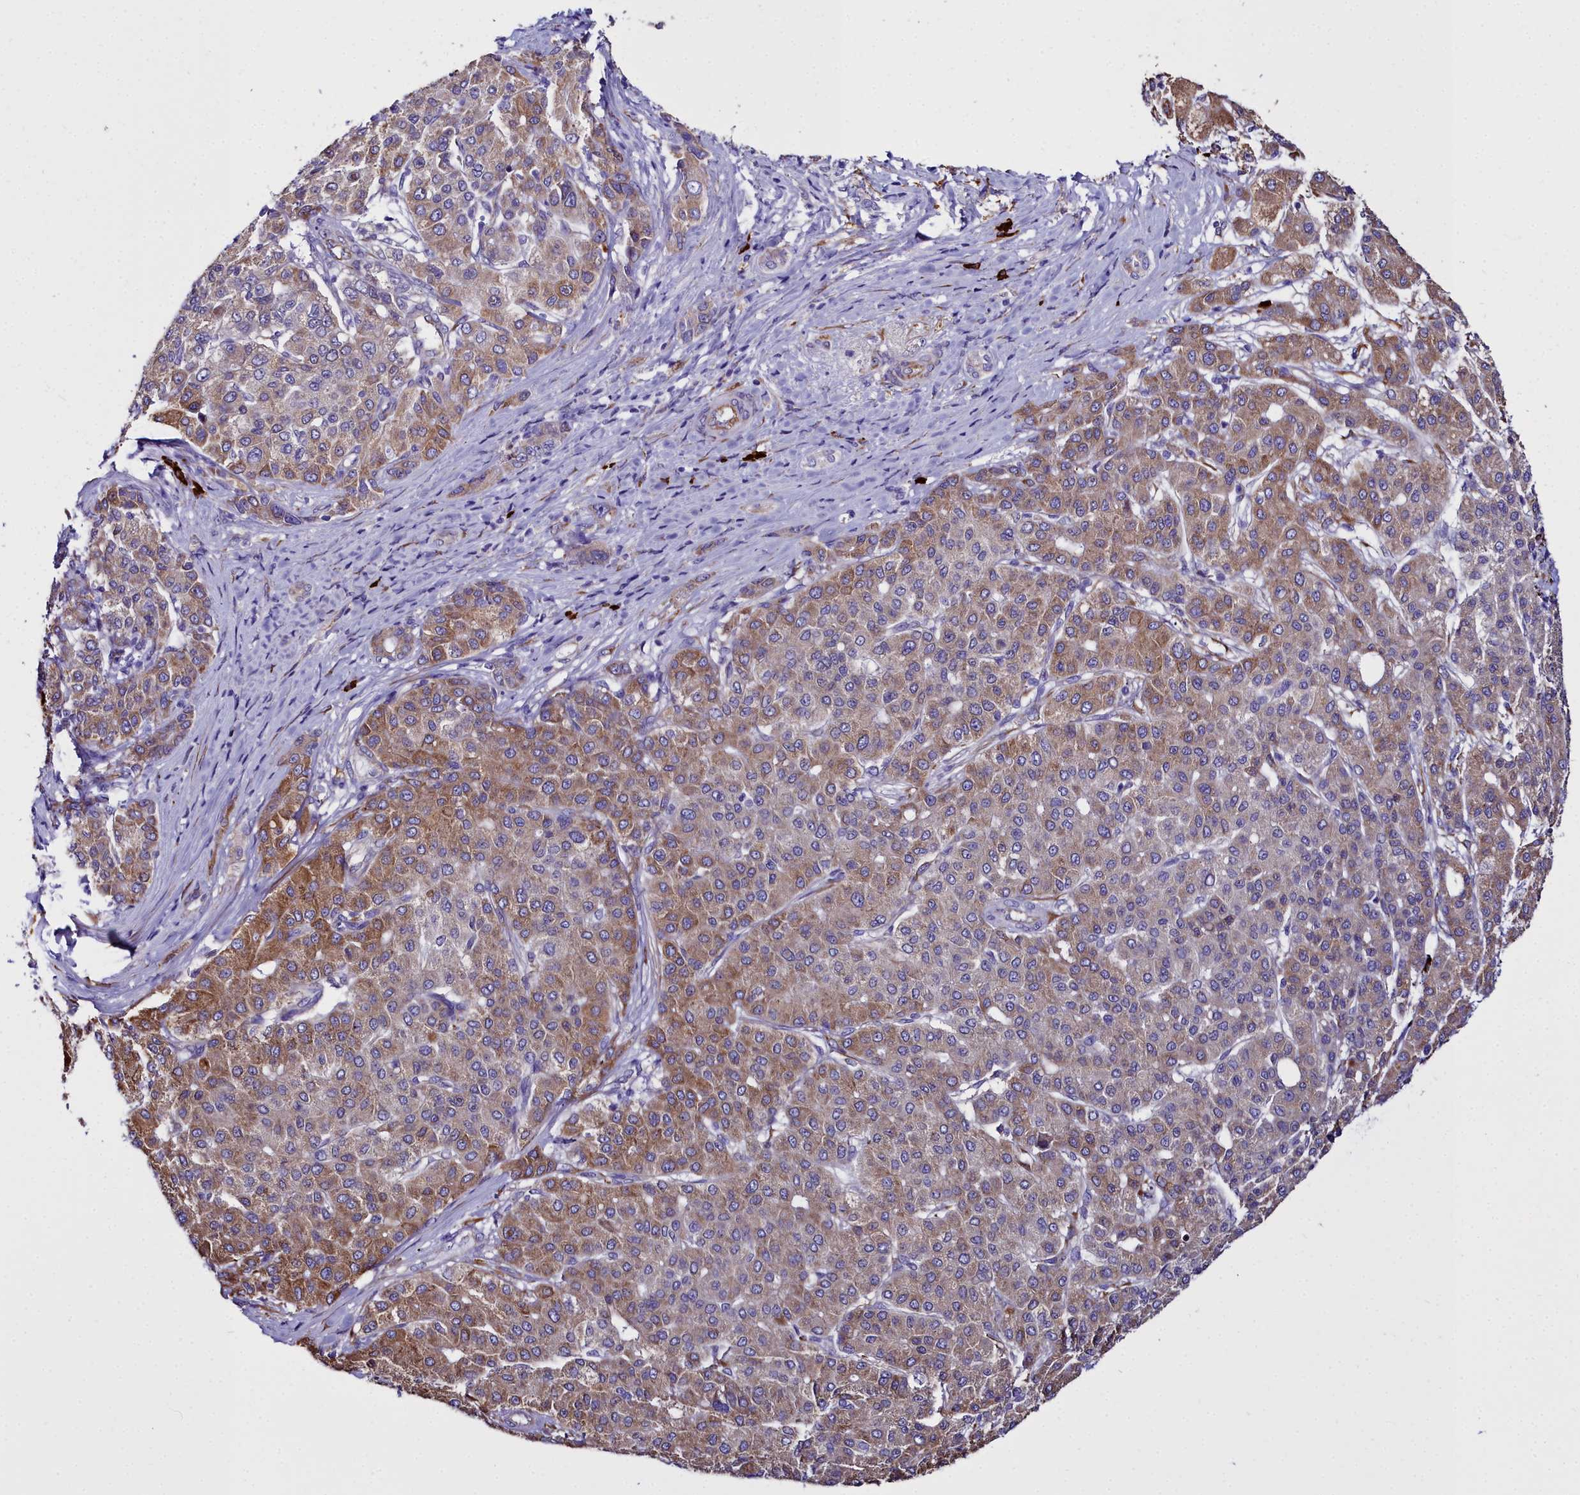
{"staining": {"intensity": "moderate", "quantity": ">75%", "location": "cytoplasmic/membranous"}, "tissue": "liver cancer", "cell_type": "Tumor cells", "image_type": "cancer", "snomed": [{"axis": "morphology", "description": "Carcinoma, Hepatocellular, NOS"}, {"axis": "topography", "description": "Liver"}], "caption": "Hepatocellular carcinoma (liver) stained with a protein marker shows moderate staining in tumor cells.", "gene": "TXNDC5", "patient": {"sex": "male", "age": 65}}